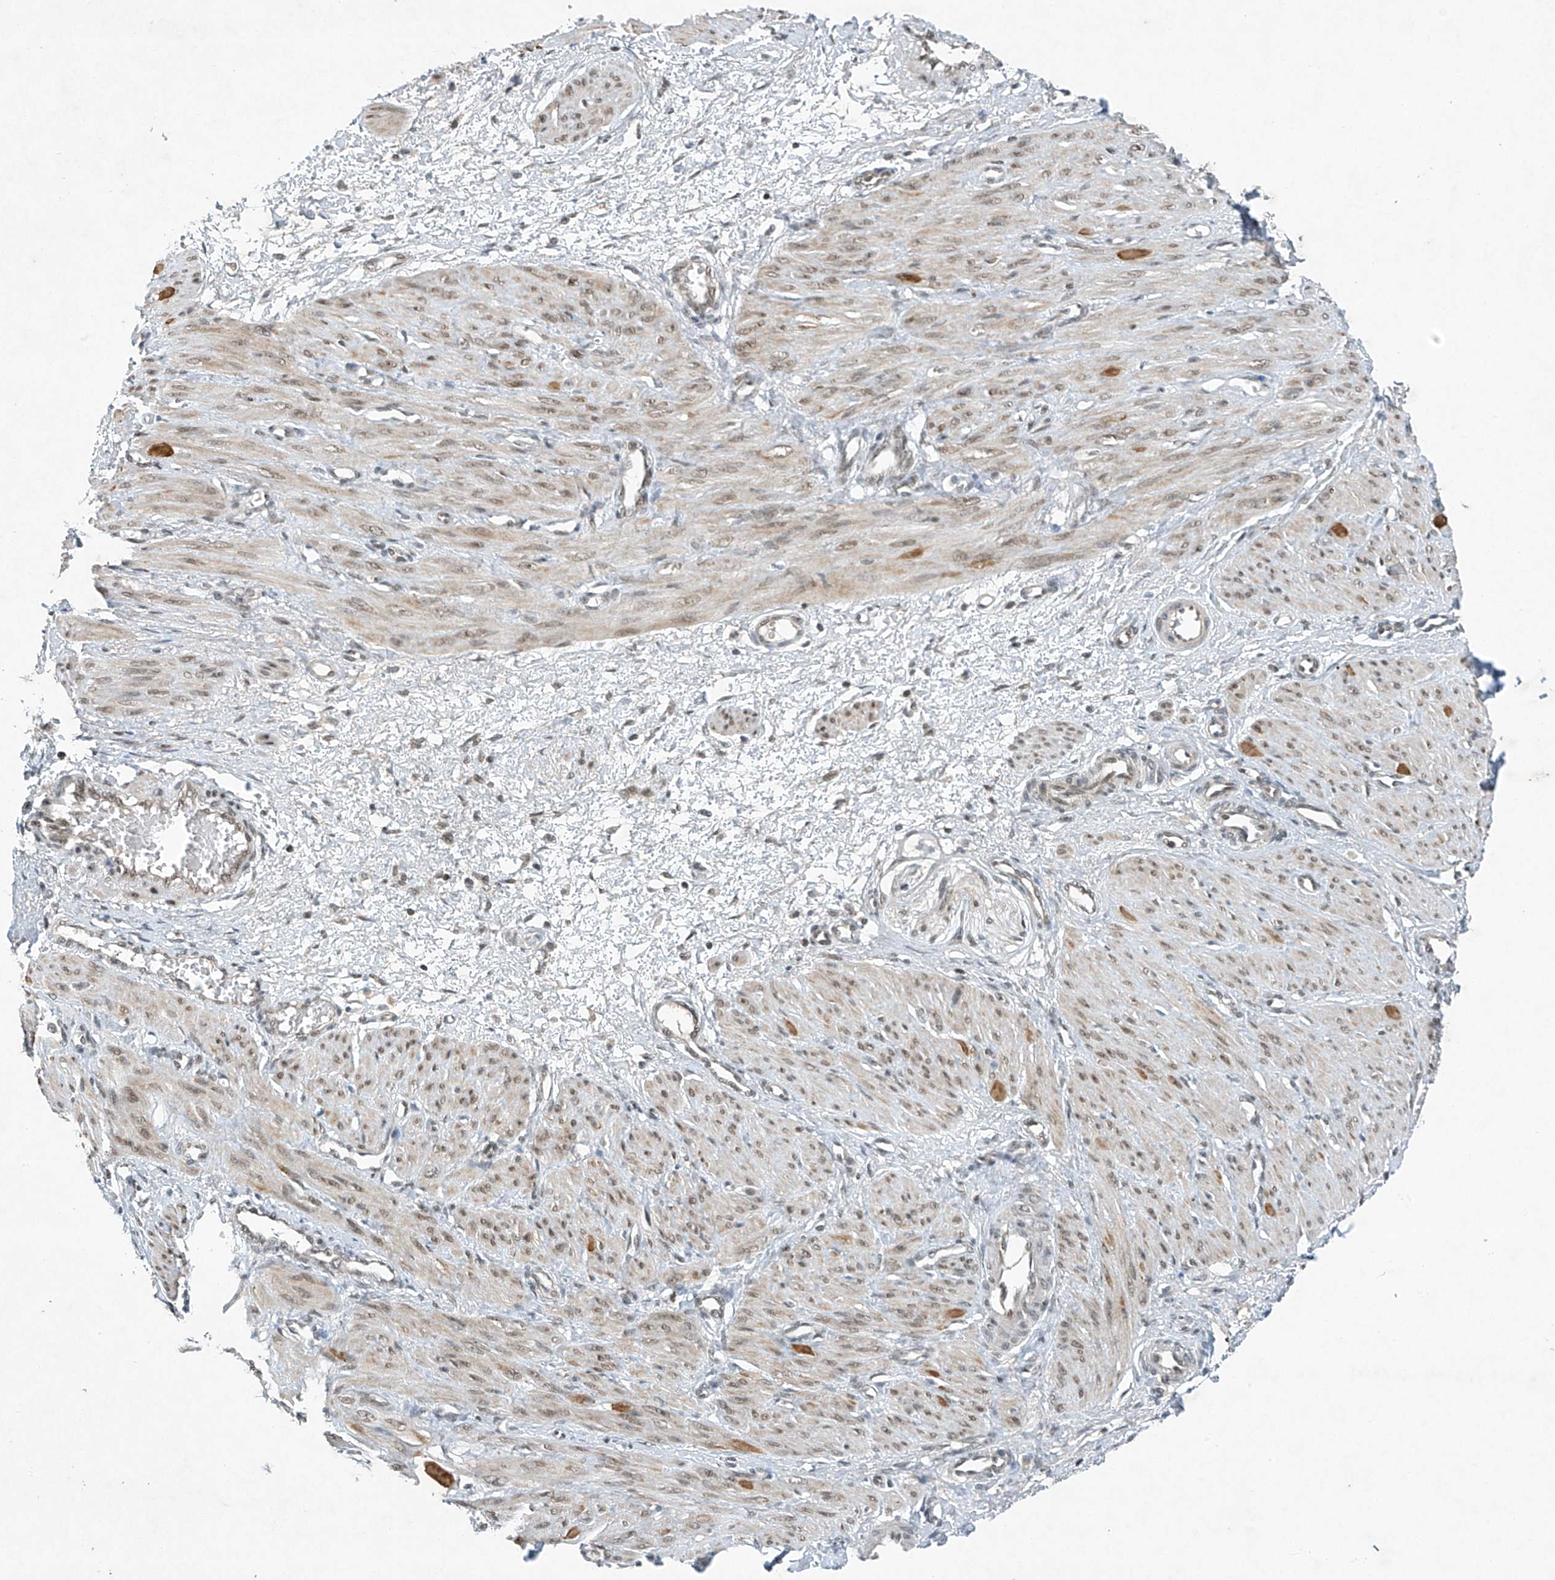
{"staining": {"intensity": "moderate", "quantity": "25%-75%", "location": "cytoplasmic/membranous,nuclear"}, "tissue": "smooth muscle", "cell_type": "Smooth muscle cells", "image_type": "normal", "snomed": [{"axis": "morphology", "description": "Normal tissue, NOS"}, {"axis": "topography", "description": "Endometrium"}], "caption": "Immunohistochemical staining of benign human smooth muscle shows 25%-75% levels of moderate cytoplasmic/membranous,nuclear protein expression in about 25%-75% of smooth muscle cells. (IHC, brightfield microscopy, high magnification).", "gene": "TAF8", "patient": {"sex": "female", "age": 33}}